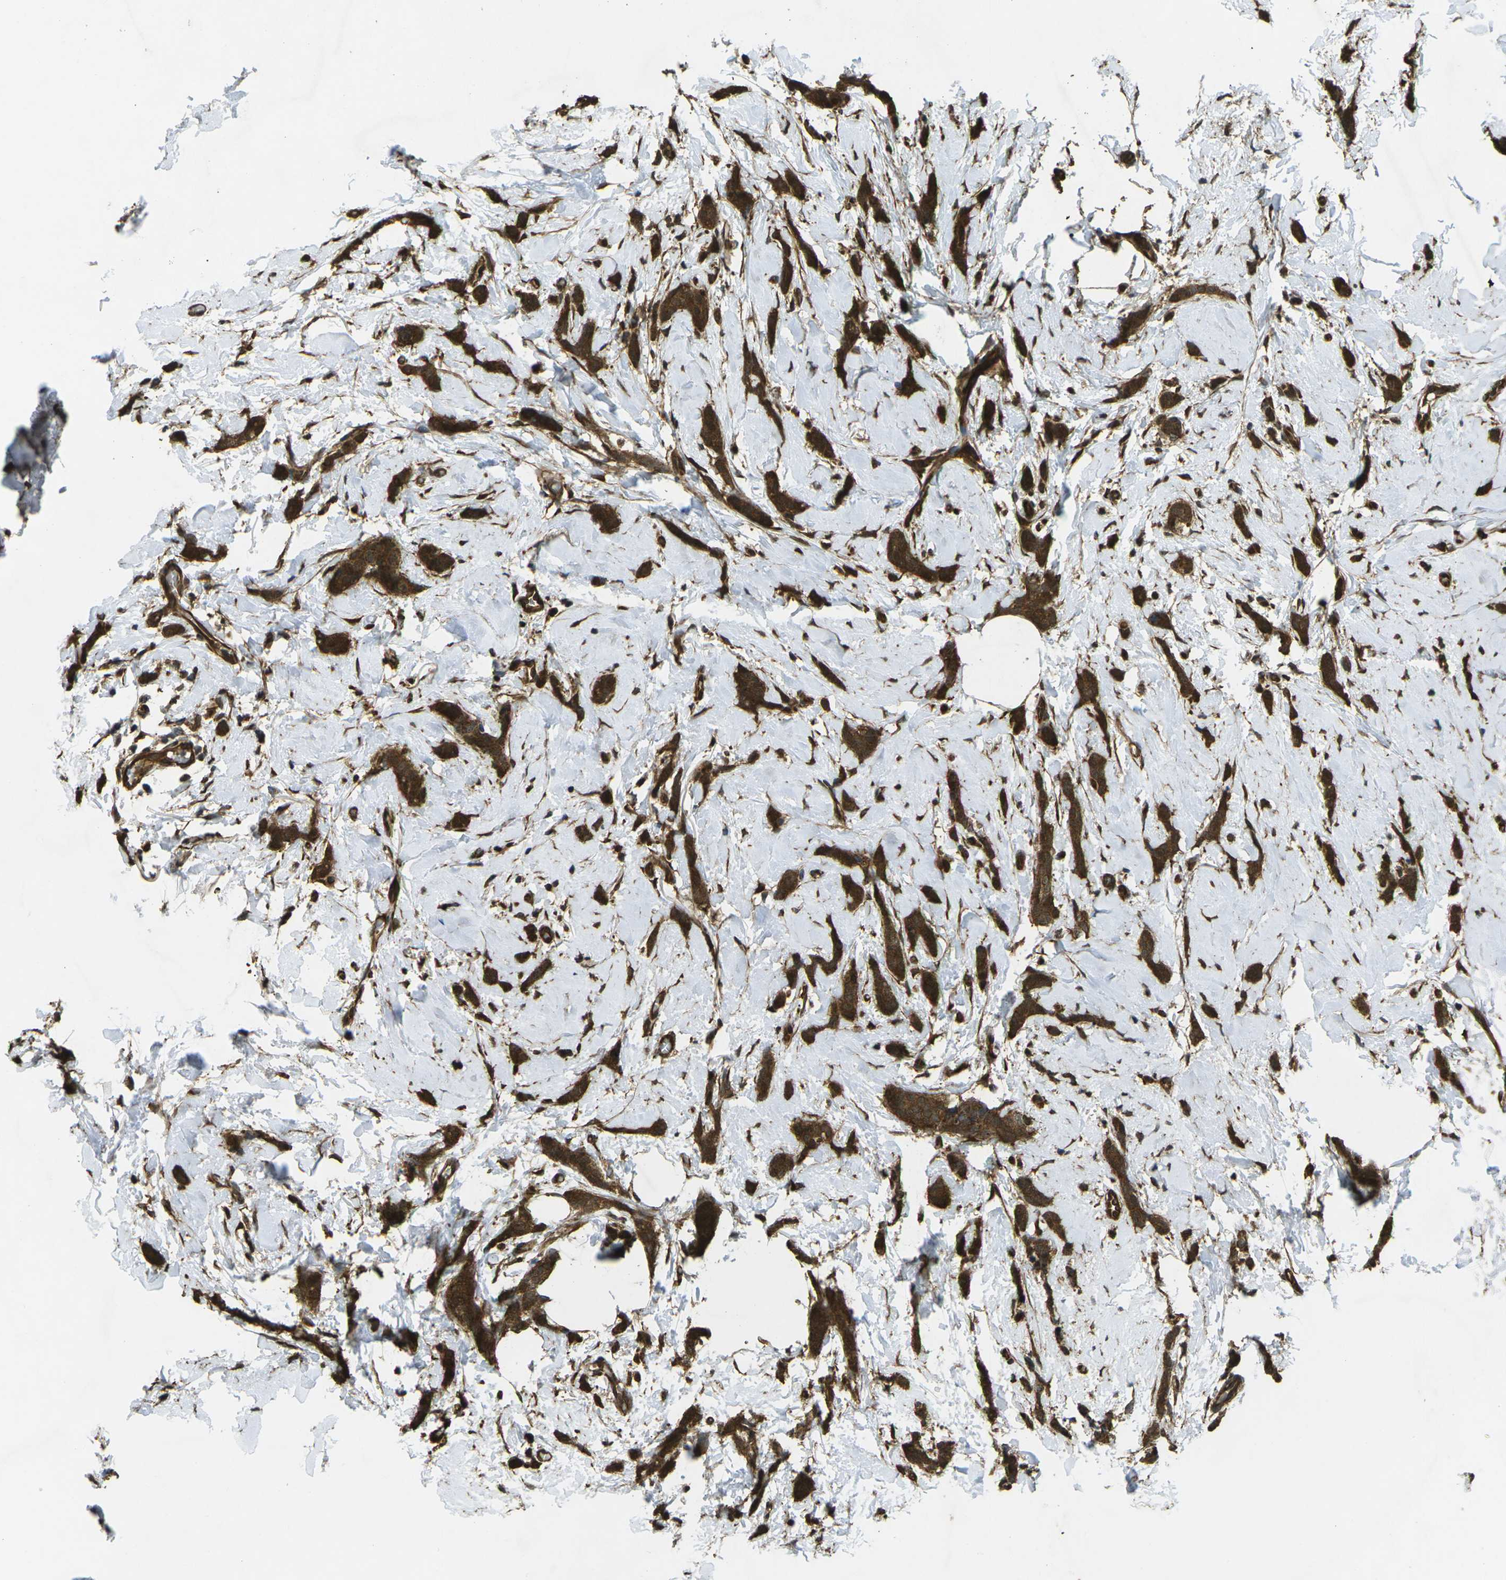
{"staining": {"intensity": "strong", "quantity": ">75%", "location": "cytoplasmic/membranous"}, "tissue": "breast cancer", "cell_type": "Tumor cells", "image_type": "cancer", "snomed": [{"axis": "morphology", "description": "Lobular carcinoma"}, {"axis": "topography", "description": "Skin"}, {"axis": "topography", "description": "Breast"}], "caption": "A high-resolution photomicrograph shows immunohistochemistry (IHC) staining of lobular carcinoma (breast), which displays strong cytoplasmic/membranous positivity in approximately >75% of tumor cells.", "gene": "CHMP3", "patient": {"sex": "female", "age": 46}}